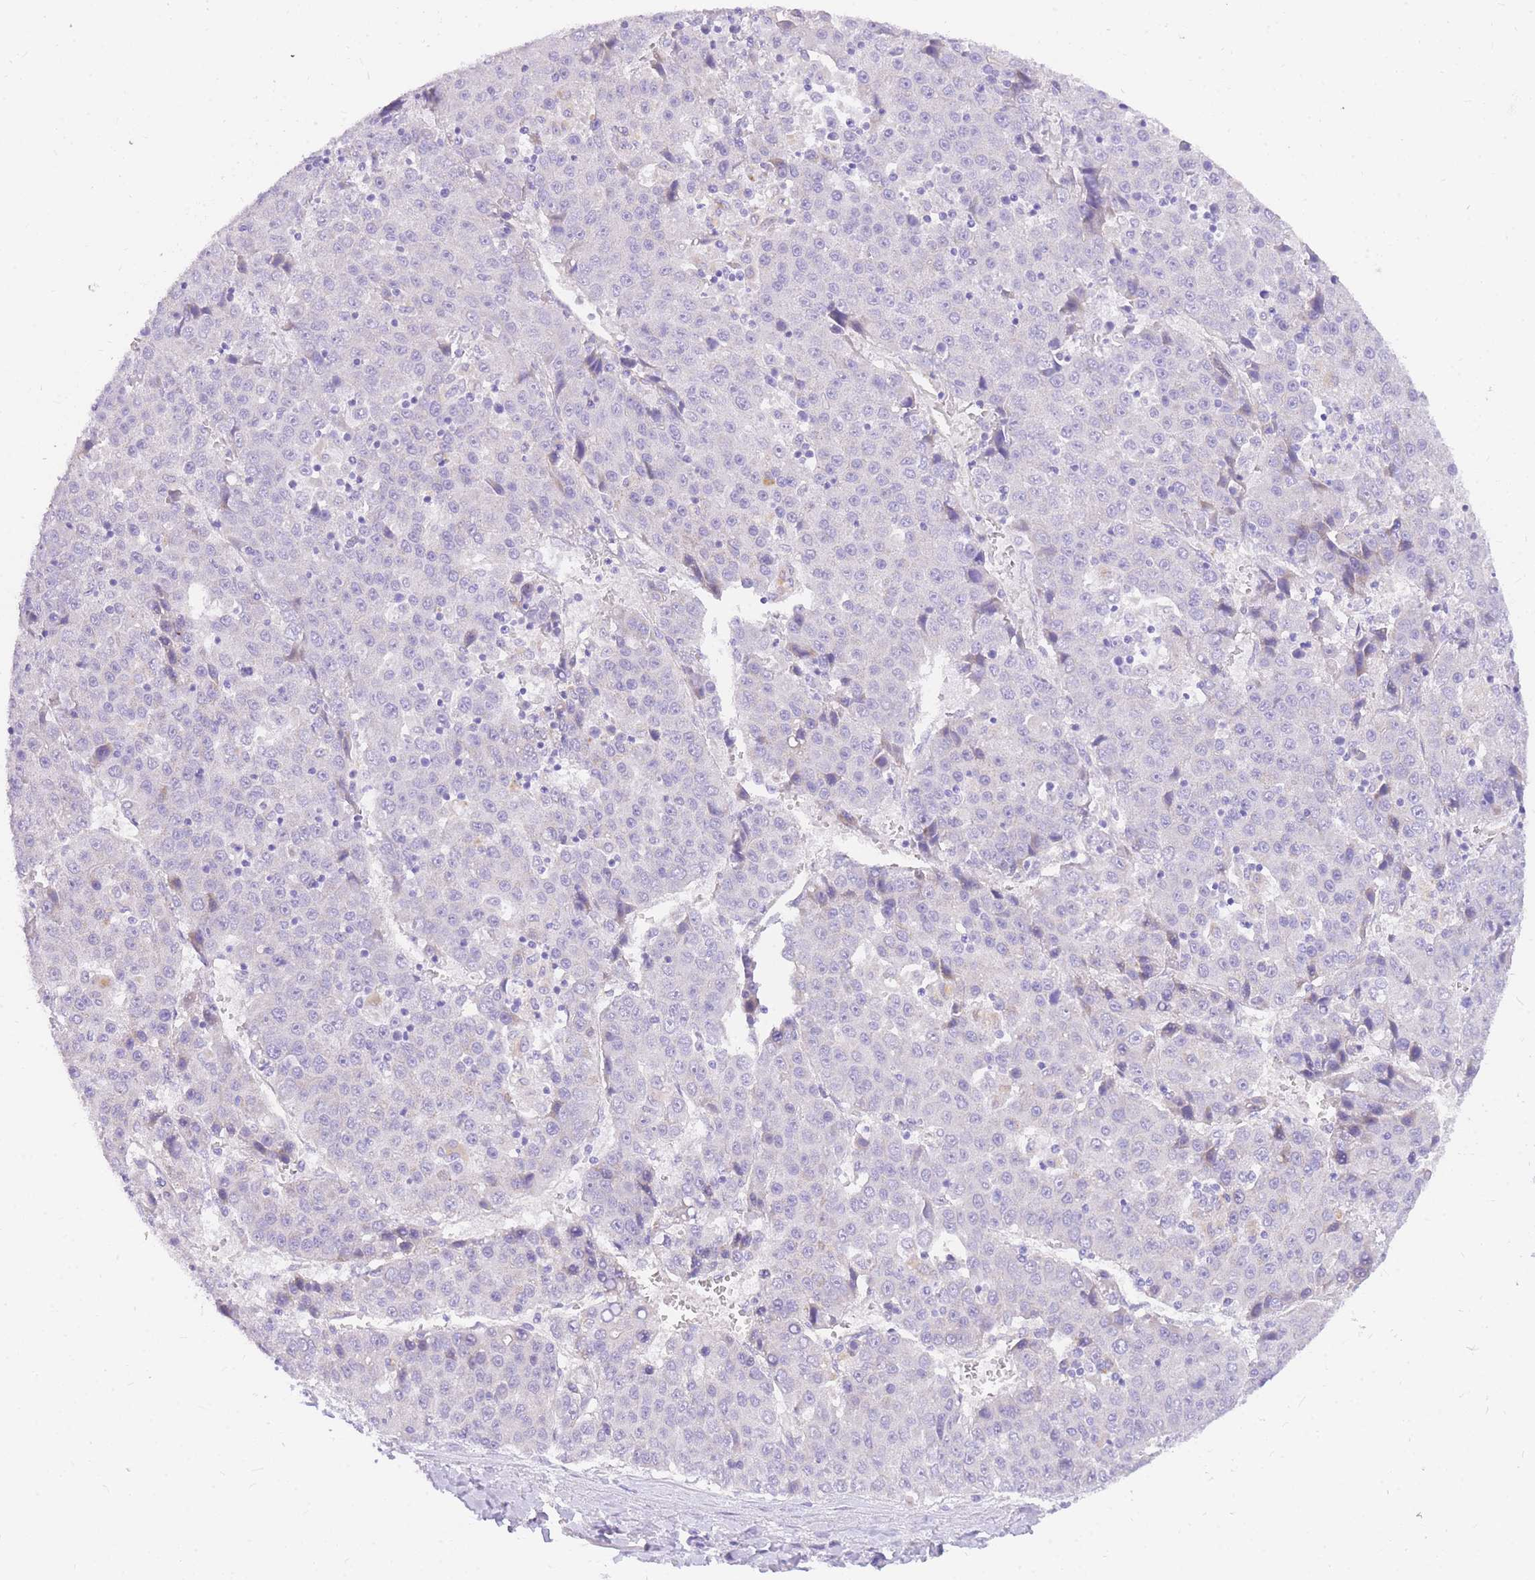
{"staining": {"intensity": "negative", "quantity": "none", "location": "none"}, "tissue": "liver cancer", "cell_type": "Tumor cells", "image_type": "cancer", "snomed": [{"axis": "morphology", "description": "Carcinoma, Hepatocellular, NOS"}, {"axis": "topography", "description": "Liver"}], "caption": "DAB immunohistochemical staining of human liver cancer (hepatocellular carcinoma) reveals no significant expression in tumor cells.", "gene": "UPK1A", "patient": {"sex": "female", "age": 53}}